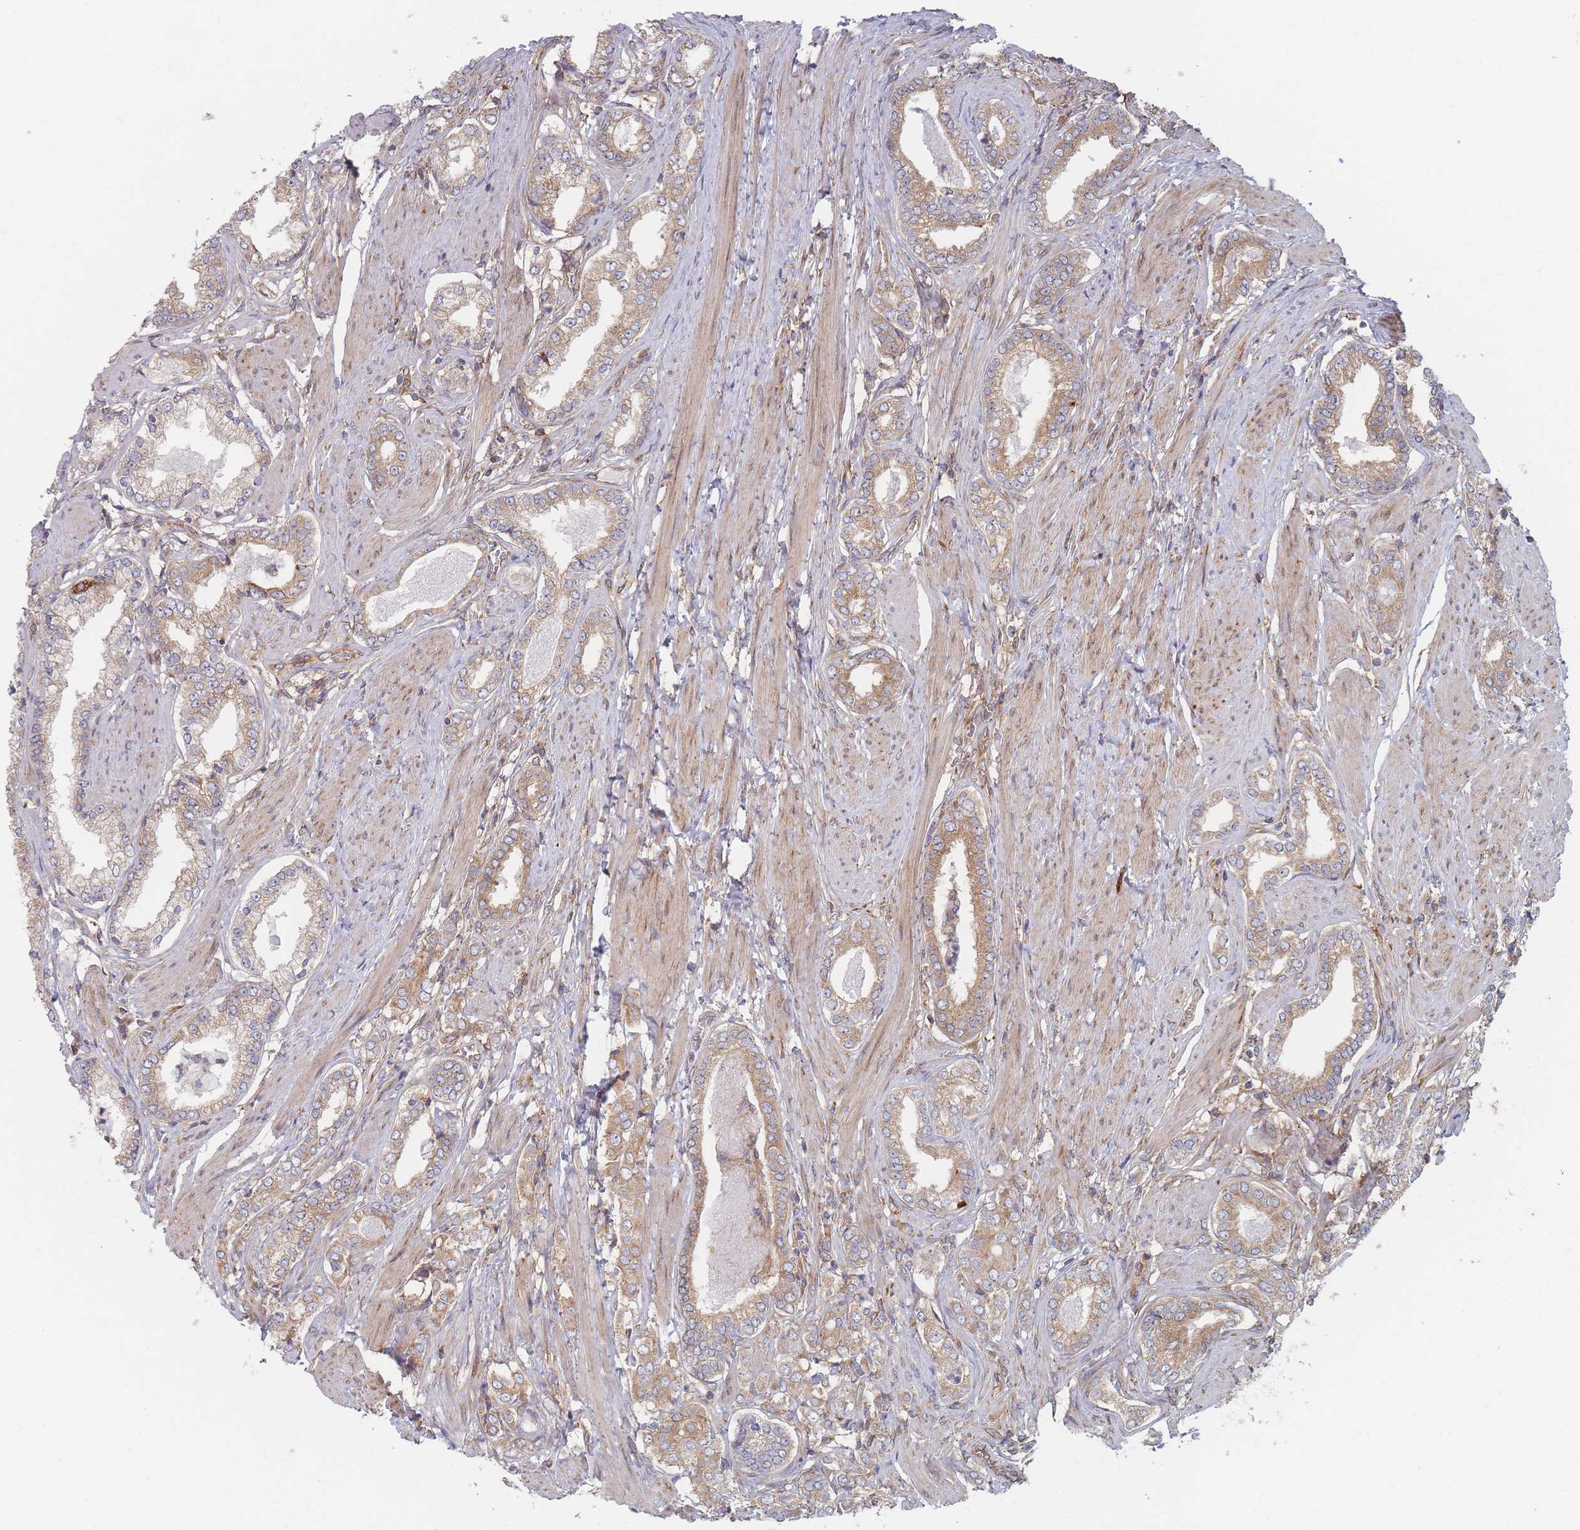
{"staining": {"intensity": "moderate", "quantity": ">75%", "location": "cytoplasmic/membranous"}, "tissue": "prostate cancer", "cell_type": "Tumor cells", "image_type": "cancer", "snomed": [{"axis": "morphology", "description": "Adenocarcinoma, High grade"}, {"axis": "topography", "description": "Prostate"}], "caption": "This micrograph shows IHC staining of human prostate high-grade adenocarcinoma, with medium moderate cytoplasmic/membranous expression in approximately >75% of tumor cells.", "gene": "KDSR", "patient": {"sex": "male", "age": 71}}